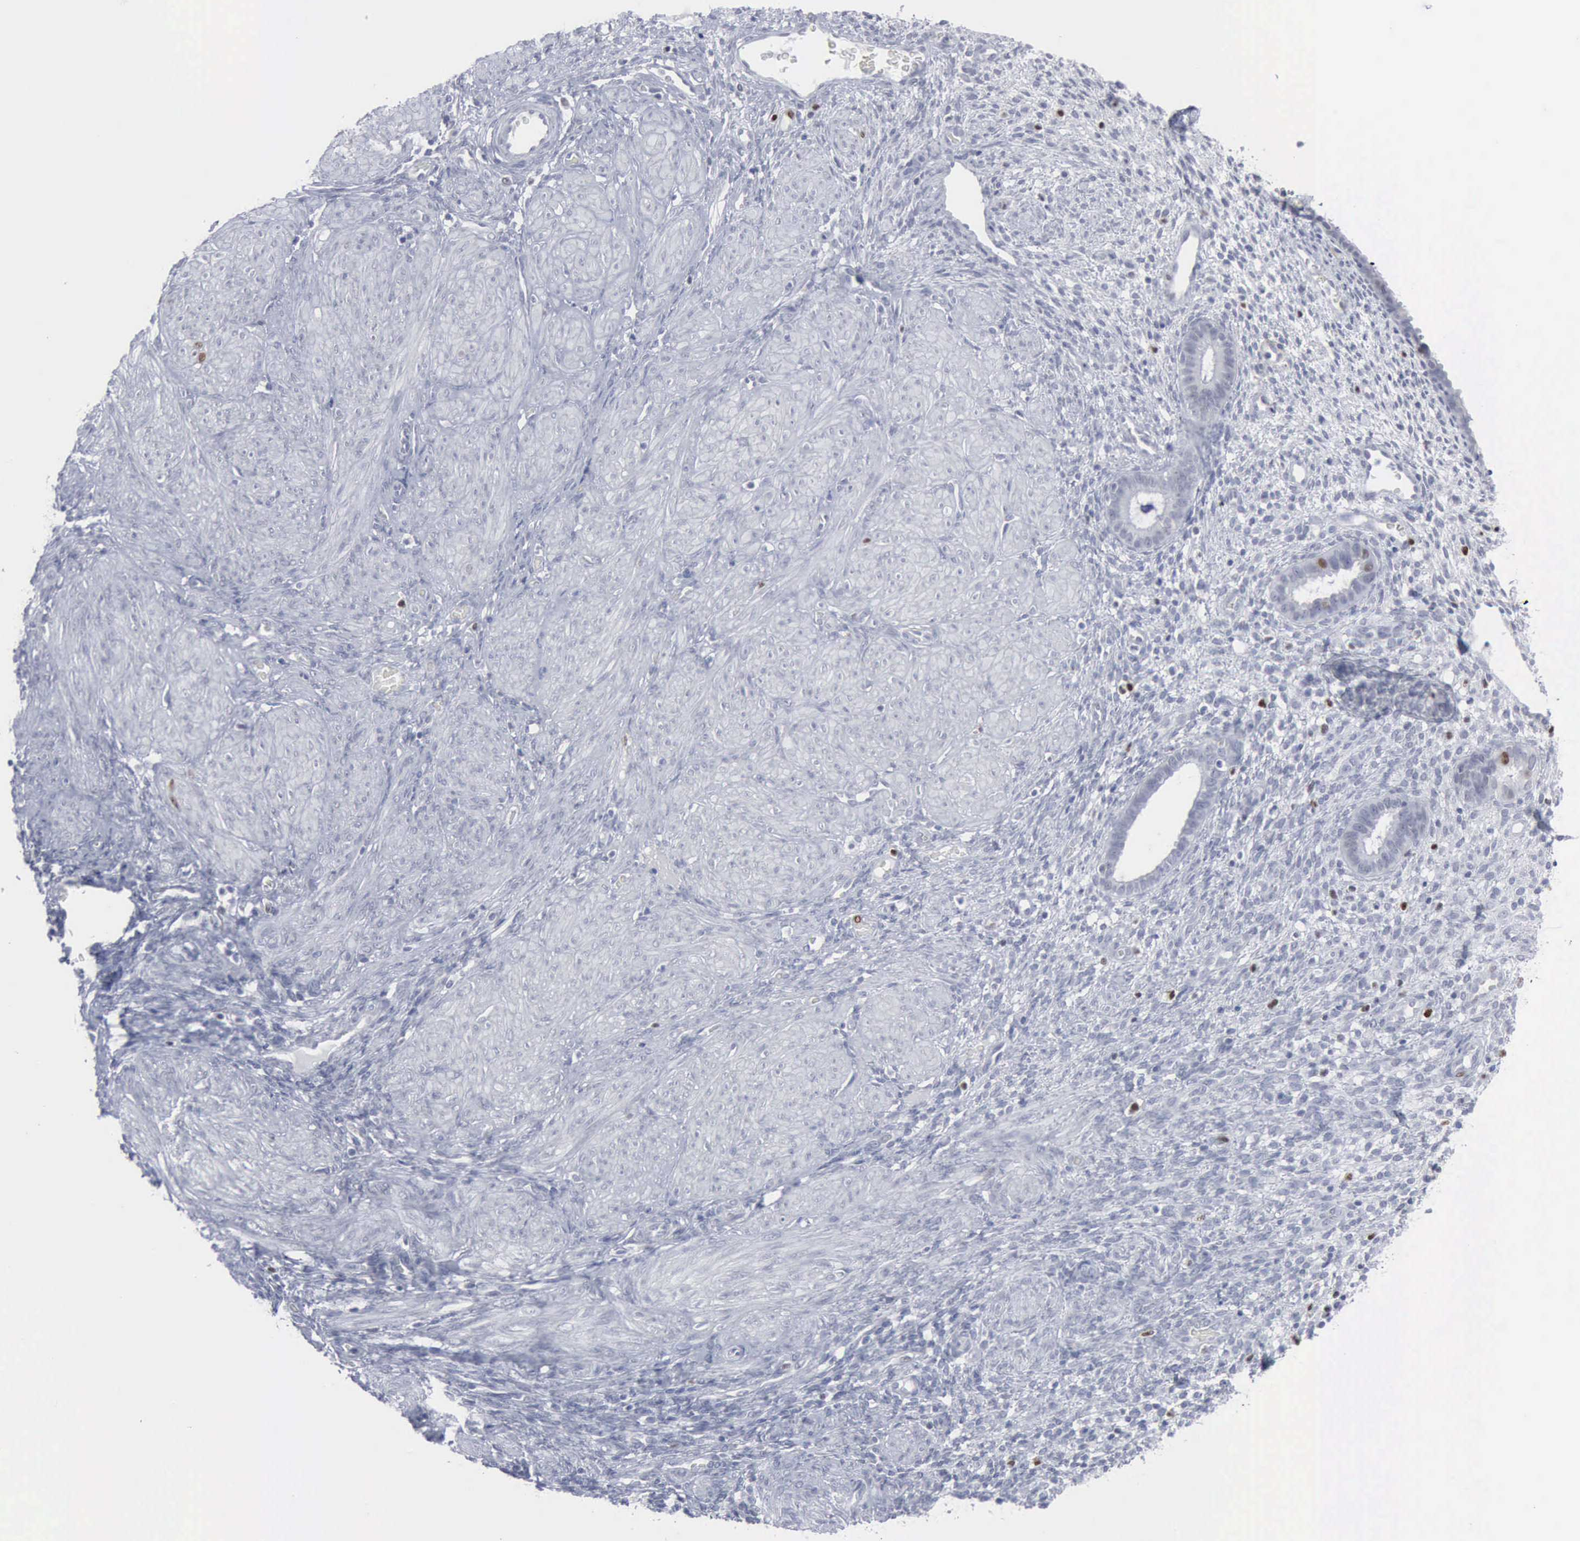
{"staining": {"intensity": "strong", "quantity": "<25%", "location": "nuclear"}, "tissue": "endometrium", "cell_type": "Cells in endometrial stroma", "image_type": "normal", "snomed": [{"axis": "morphology", "description": "Normal tissue, NOS"}, {"axis": "topography", "description": "Endometrium"}], "caption": "Immunohistochemistry (IHC) (DAB (3,3'-diaminobenzidine)) staining of benign endometrium reveals strong nuclear protein expression in approximately <25% of cells in endometrial stroma. The staining was performed using DAB, with brown indicating positive protein expression. Nuclei are stained blue with hematoxylin.", "gene": "MCM5", "patient": {"sex": "female", "age": 72}}